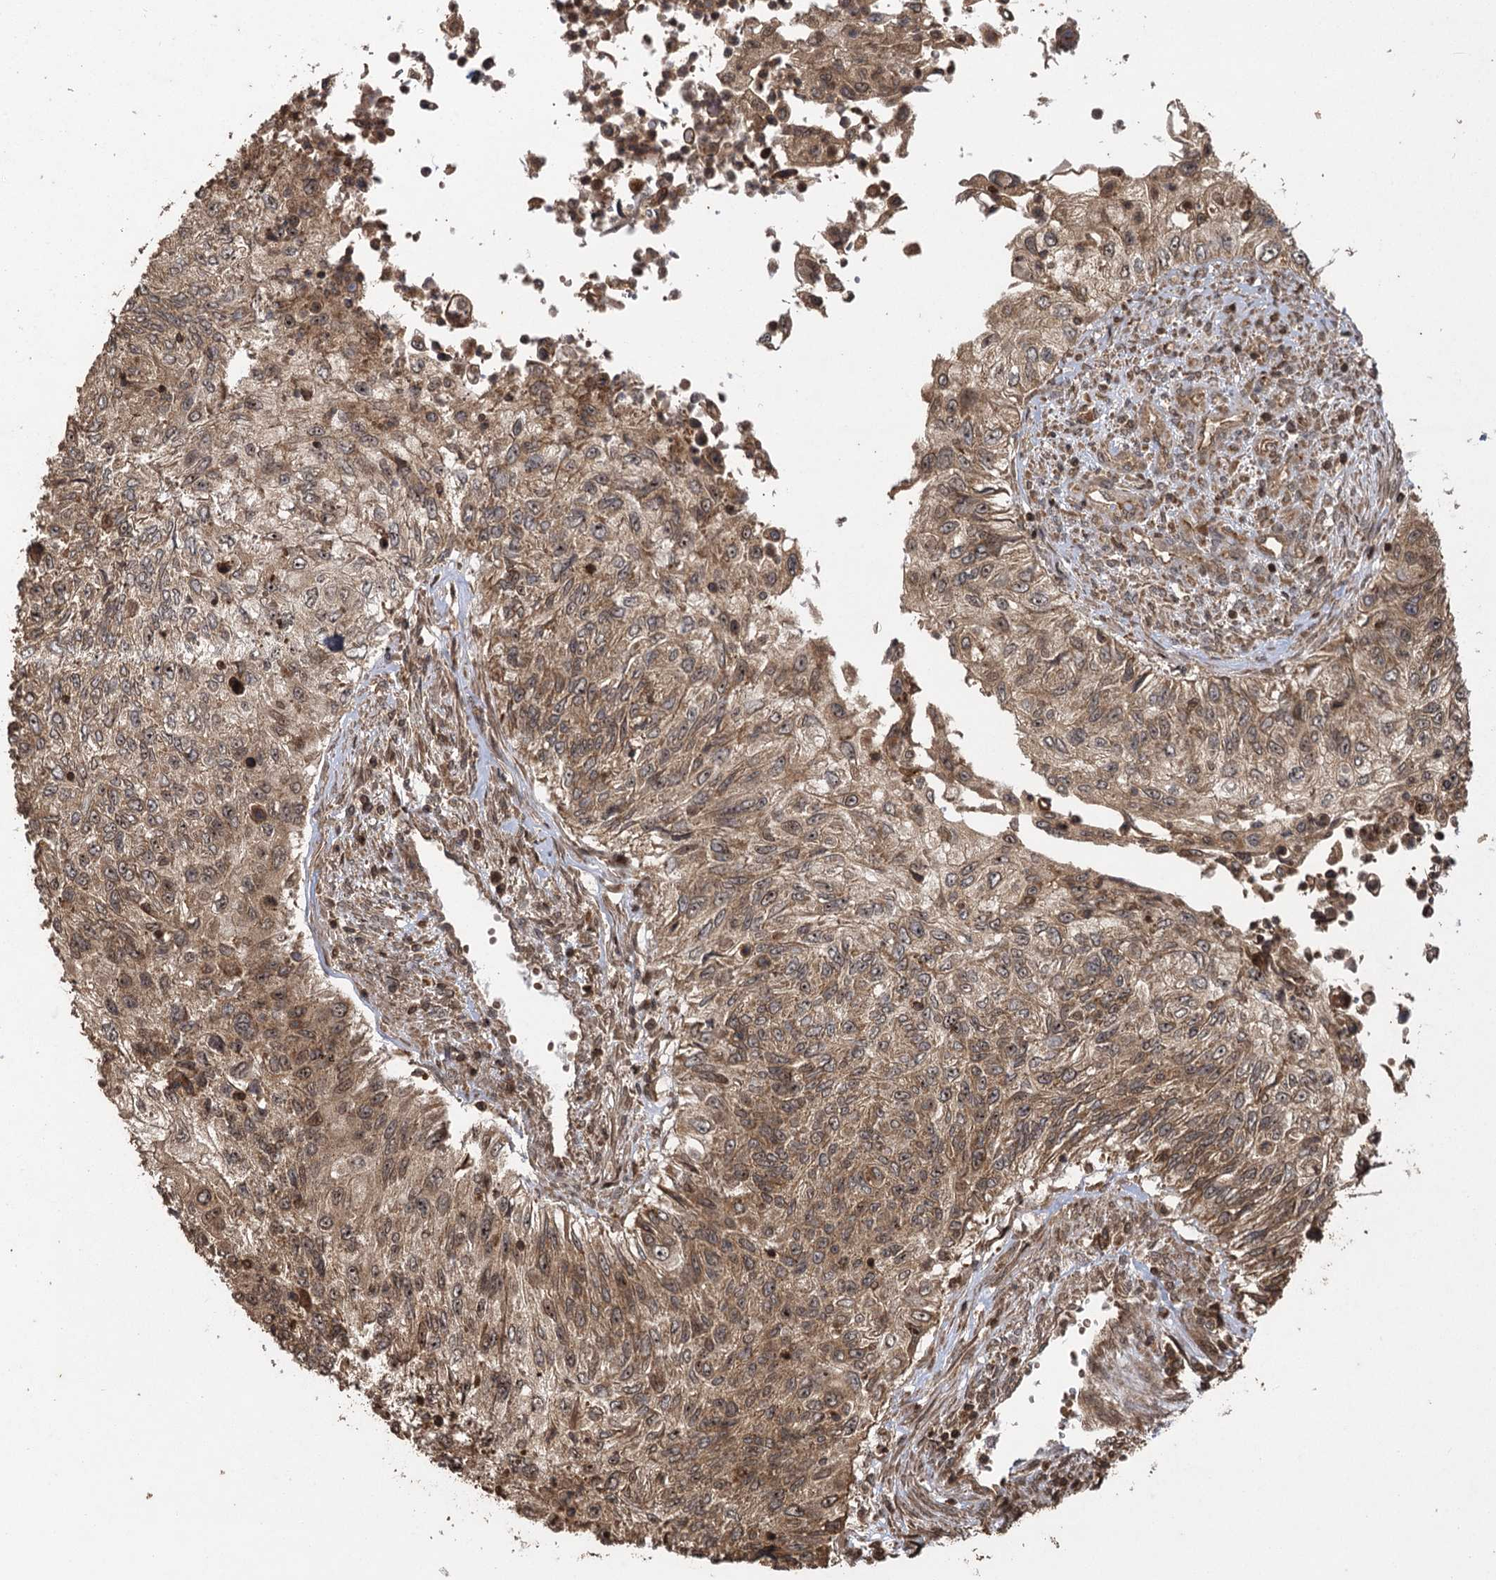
{"staining": {"intensity": "weak", "quantity": ">75%", "location": "cytoplasmic/membranous,nuclear"}, "tissue": "urothelial cancer", "cell_type": "Tumor cells", "image_type": "cancer", "snomed": [{"axis": "morphology", "description": "Urothelial carcinoma, High grade"}, {"axis": "topography", "description": "Urinary bladder"}], "caption": "Brown immunohistochemical staining in human urothelial carcinoma (high-grade) displays weak cytoplasmic/membranous and nuclear positivity in approximately >75% of tumor cells. (brown staining indicates protein expression, while blue staining denotes nuclei).", "gene": "IL11RA", "patient": {"sex": "female", "age": 60}}